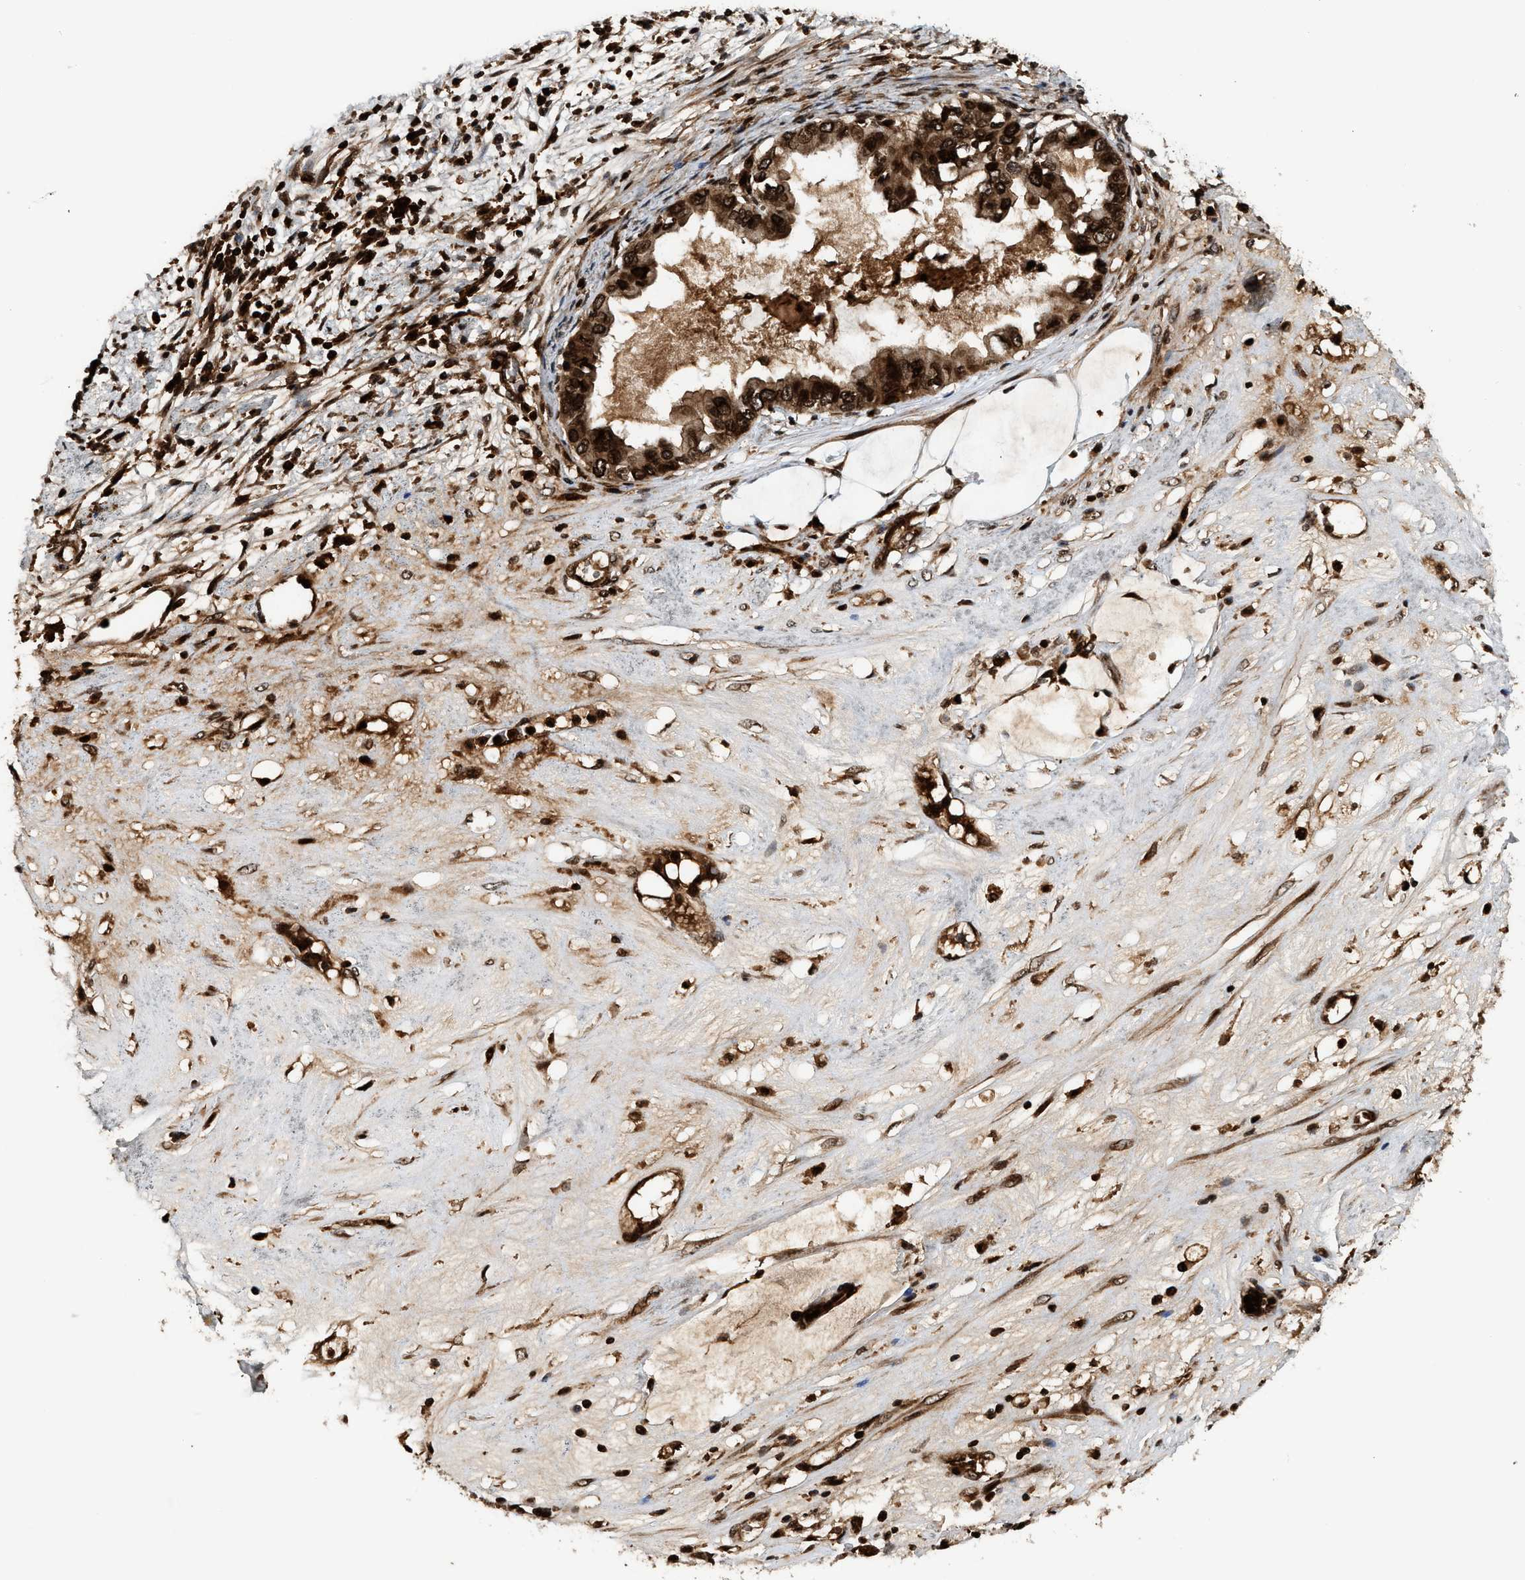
{"staining": {"intensity": "strong", "quantity": ">75%", "location": "cytoplasmic/membranous,nuclear"}, "tissue": "ovarian cancer", "cell_type": "Tumor cells", "image_type": "cancer", "snomed": [{"axis": "morphology", "description": "Cystadenocarcinoma, mucinous, NOS"}, {"axis": "topography", "description": "Ovary"}], "caption": "Mucinous cystadenocarcinoma (ovarian) stained for a protein reveals strong cytoplasmic/membranous and nuclear positivity in tumor cells.", "gene": "MDM2", "patient": {"sex": "female", "age": 80}}